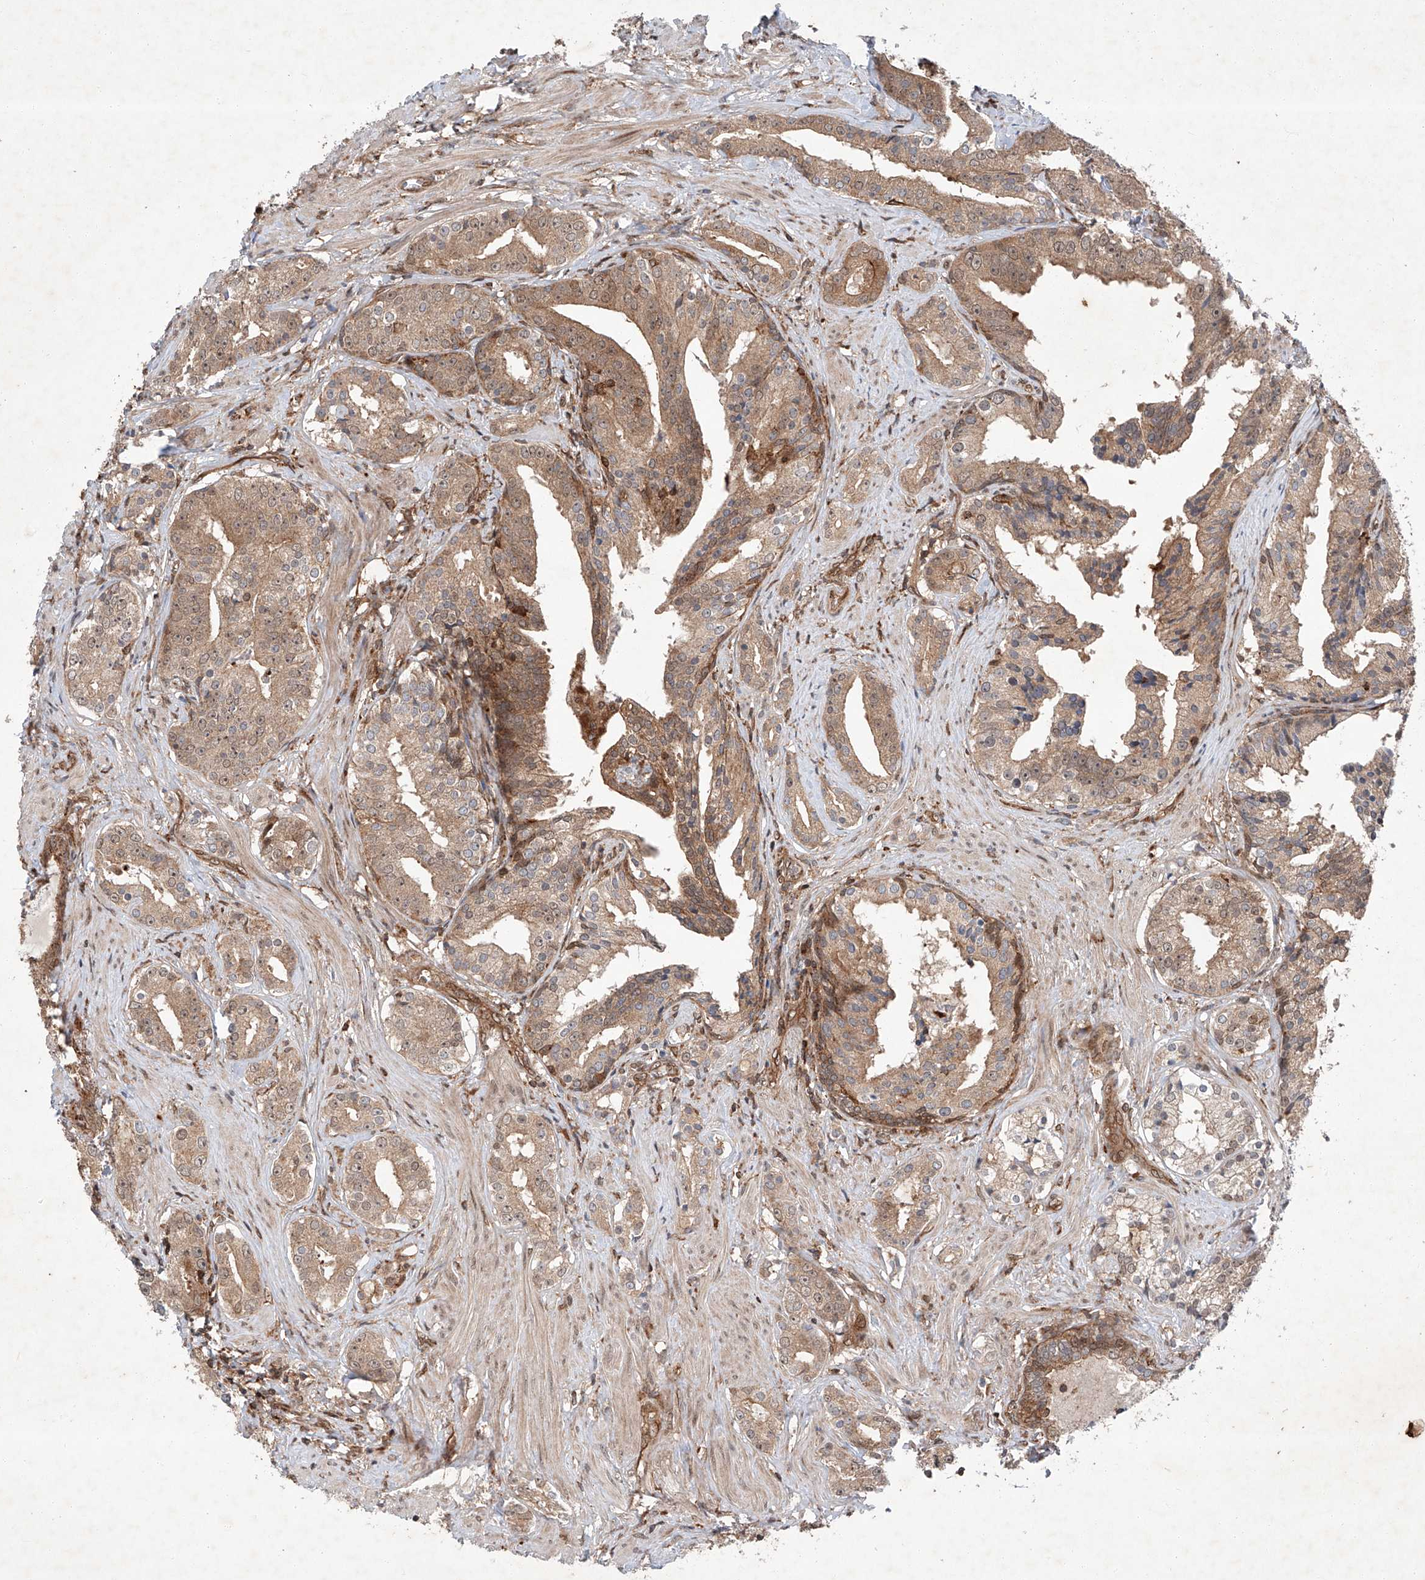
{"staining": {"intensity": "moderate", "quantity": ">75%", "location": "cytoplasmic/membranous"}, "tissue": "prostate cancer", "cell_type": "Tumor cells", "image_type": "cancer", "snomed": [{"axis": "morphology", "description": "Adenocarcinoma, High grade"}, {"axis": "topography", "description": "Prostate"}], "caption": "An IHC image of neoplastic tissue is shown. Protein staining in brown shows moderate cytoplasmic/membranous positivity in prostate cancer within tumor cells. Nuclei are stained in blue.", "gene": "ZFP28", "patient": {"sex": "male", "age": 58}}